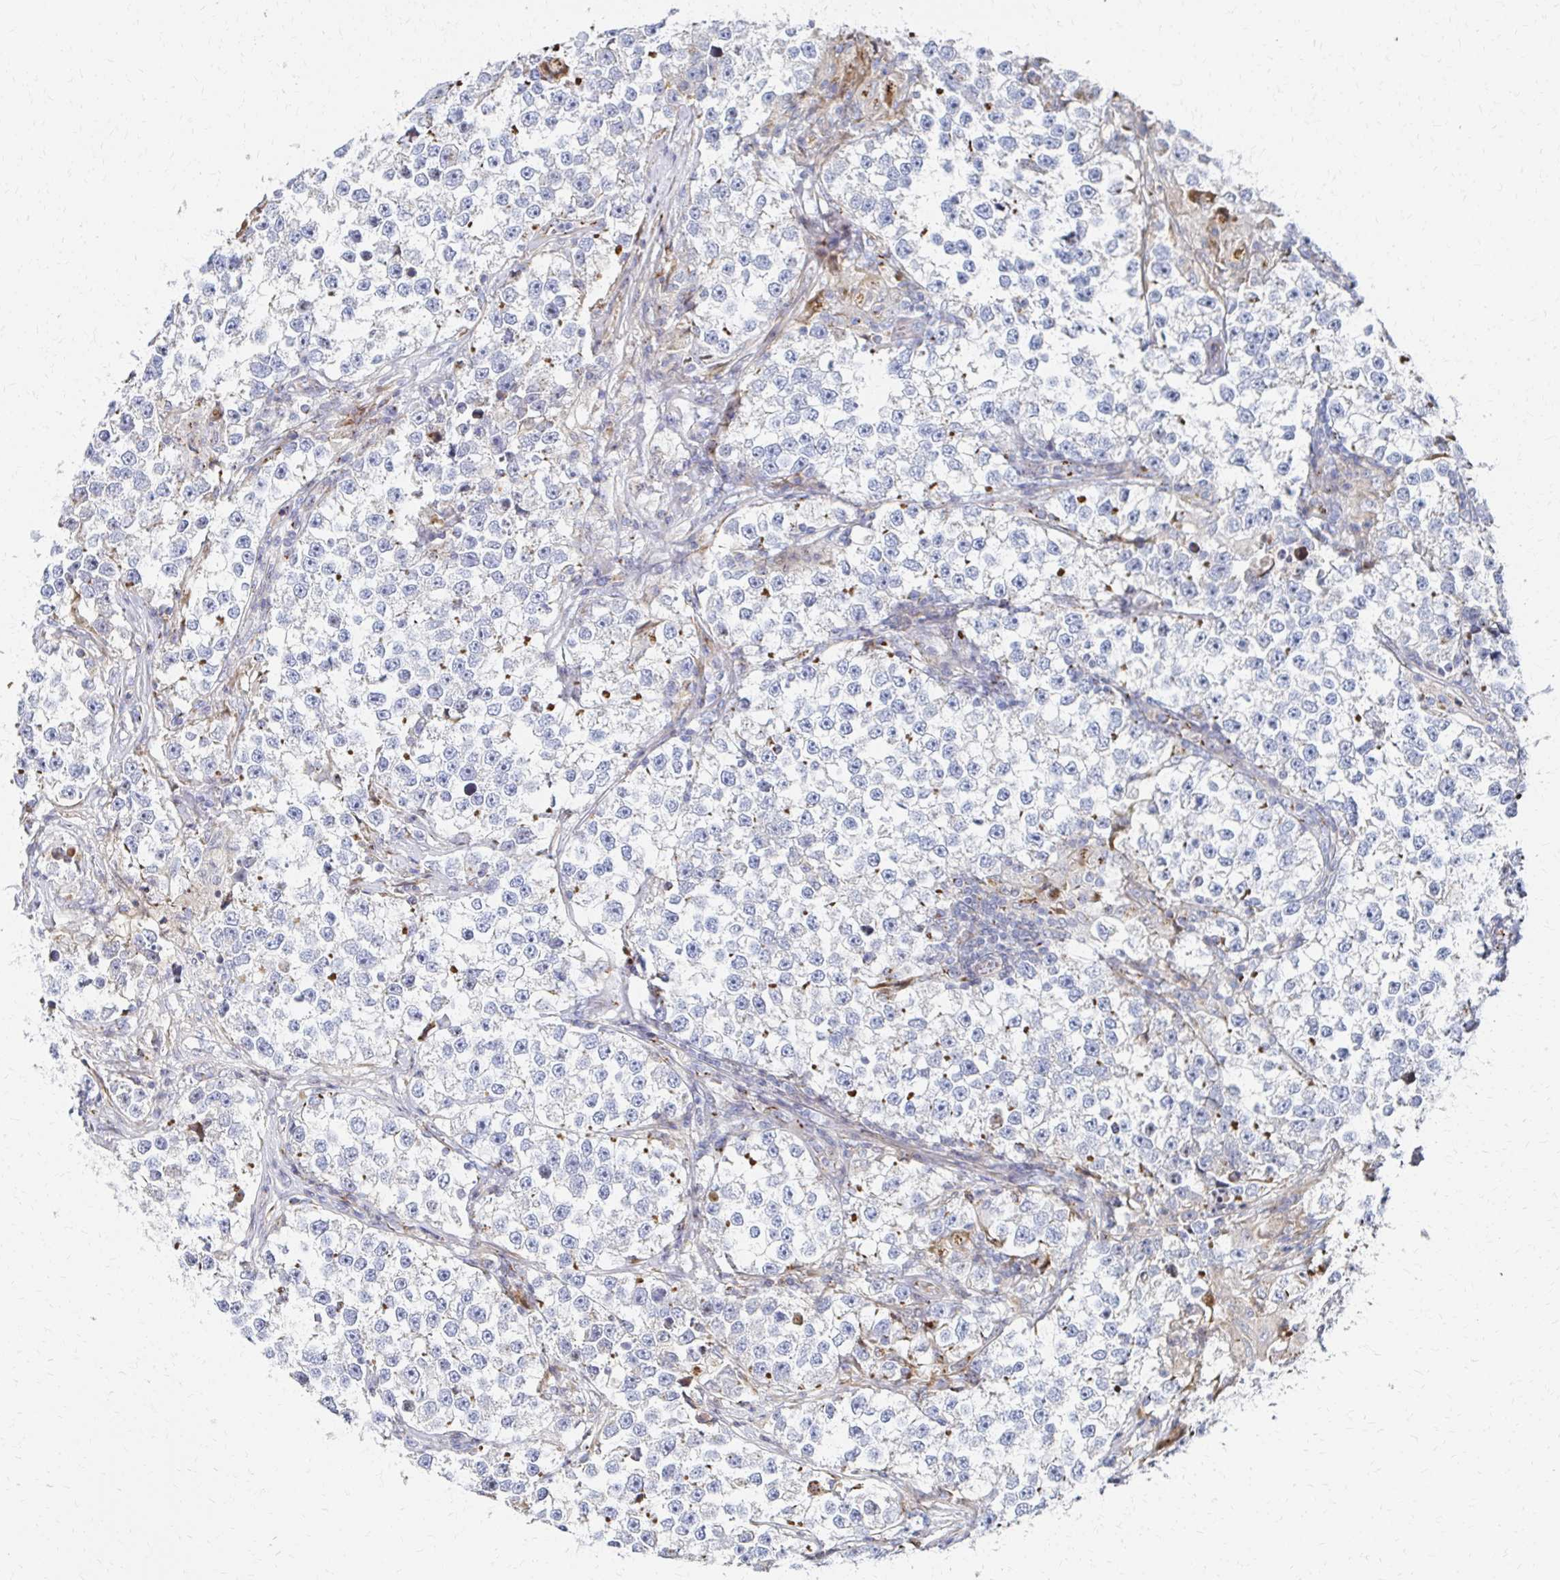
{"staining": {"intensity": "moderate", "quantity": "<25%", "location": "cytoplasmic/membranous"}, "tissue": "testis cancer", "cell_type": "Tumor cells", "image_type": "cancer", "snomed": [{"axis": "morphology", "description": "Seminoma, NOS"}, {"axis": "topography", "description": "Testis"}], "caption": "Brown immunohistochemical staining in testis seminoma exhibits moderate cytoplasmic/membranous staining in about <25% of tumor cells.", "gene": "MAN1A1", "patient": {"sex": "male", "age": 46}}